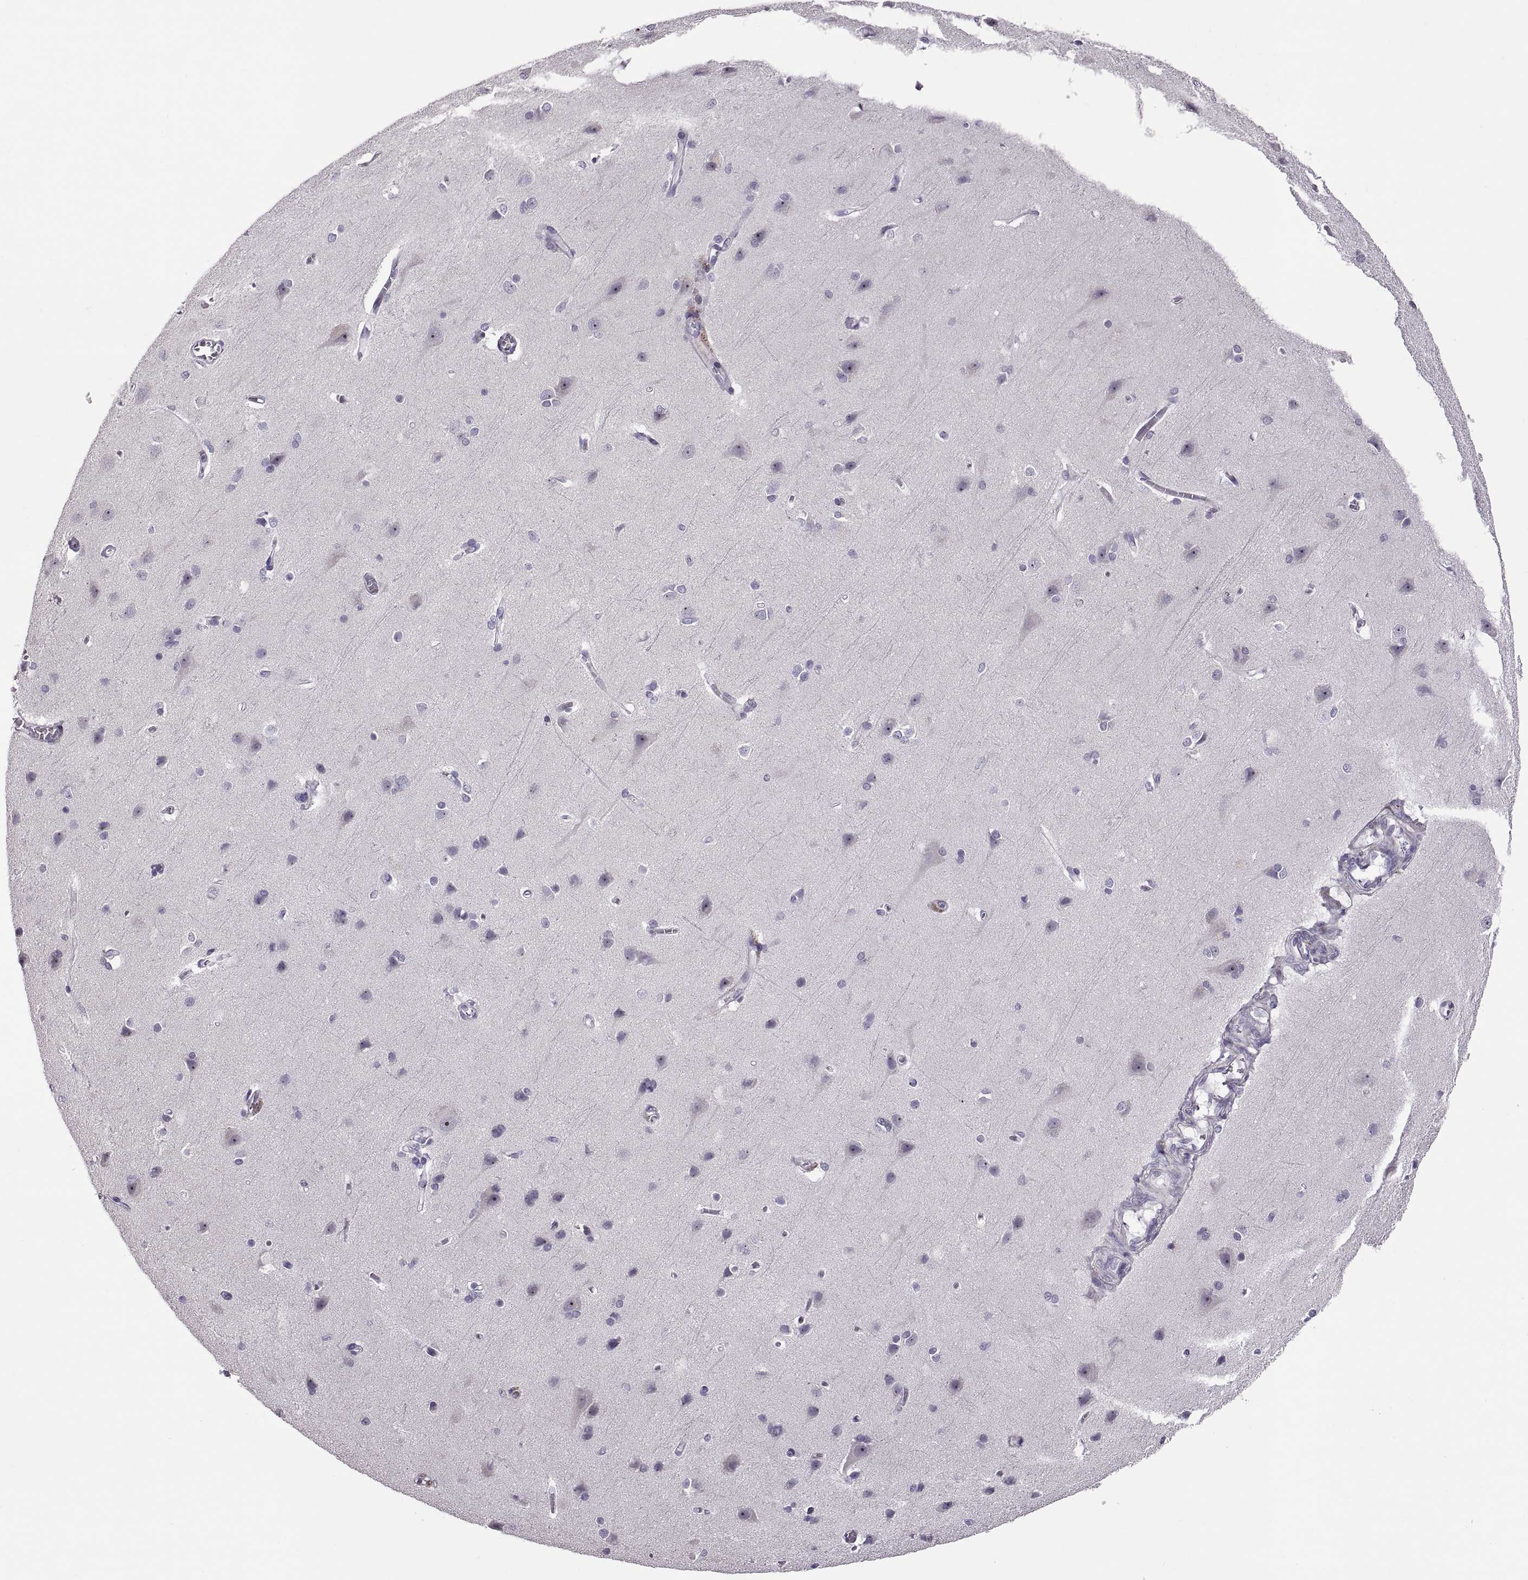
{"staining": {"intensity": "negative", "quantity": "none", "location": "none"}, "tissue": "cerebral cortex", "cell_type": "Endothelial cells", "image_type": "normal", "snomed": [{"axis": "morphology", "description": "Normal tissue, NOS"}, {"axis": "topography", "description": "Cerebral cortex"}], "caption": "The photomicrograph demonstrates no significant staining in endothelial cells of cerebral cortex.", "gene": "VSX2", "patient": {"sex": "male", "age": 37}}